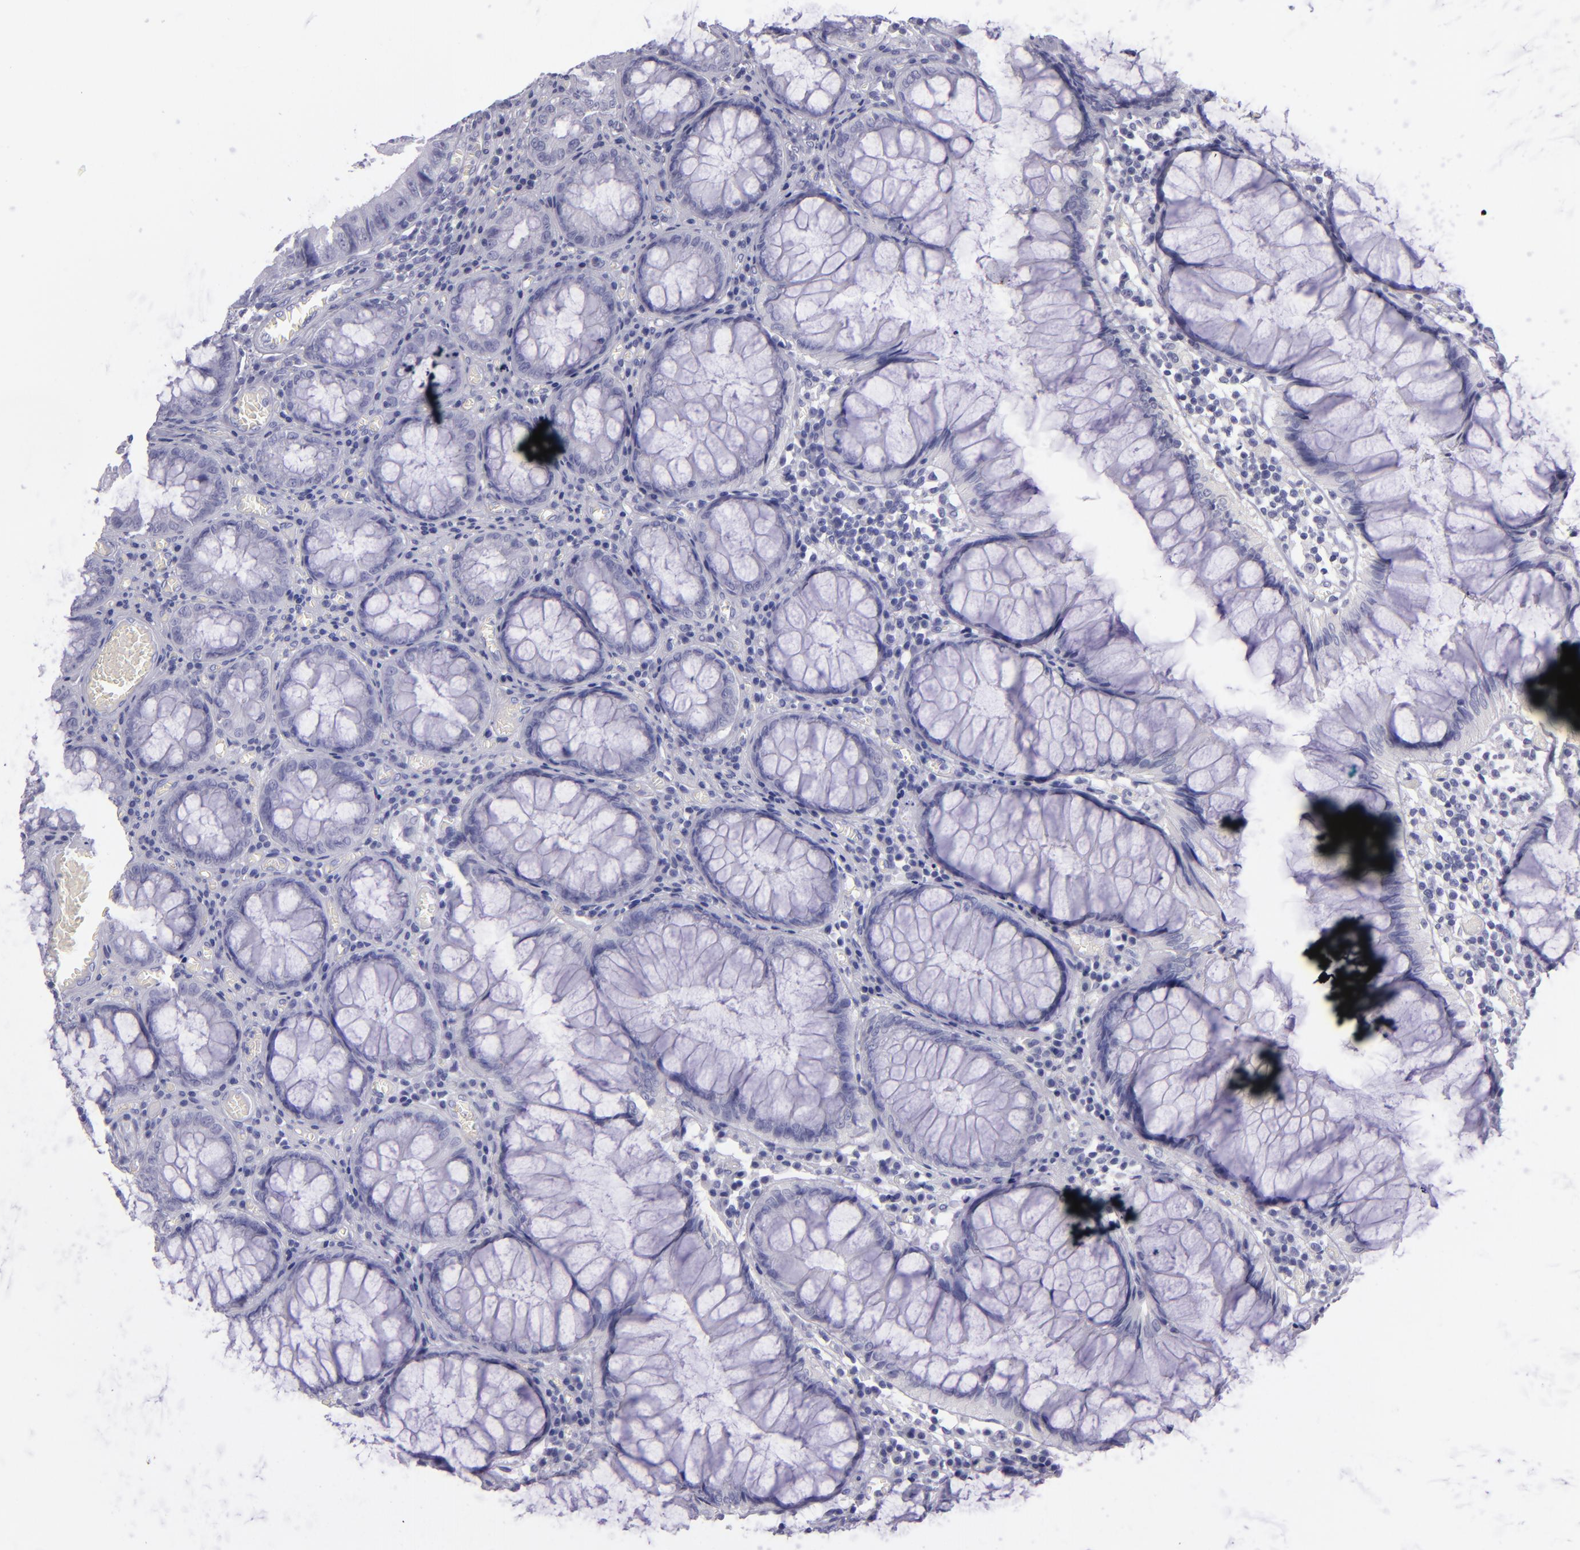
{"staining": {"intensity": "negative", "quantity": "none", "location": "none"}, "tissue": "colorectal cancer", "cell_type": "Tumor cells", "image_type": "cancer", "snomed": [{"axis": "morphology", "description": "Adenocarcinoma, NOS"}, {"axis": "topography", "description": "Rectum"}], "caption": "Adenocarcinoma (colorectal) was stained to show a protein in brown. There is no significant staining in tumor cells.", "gene": "TNNT3", "patient": {"sex": "female", "age": 98}}